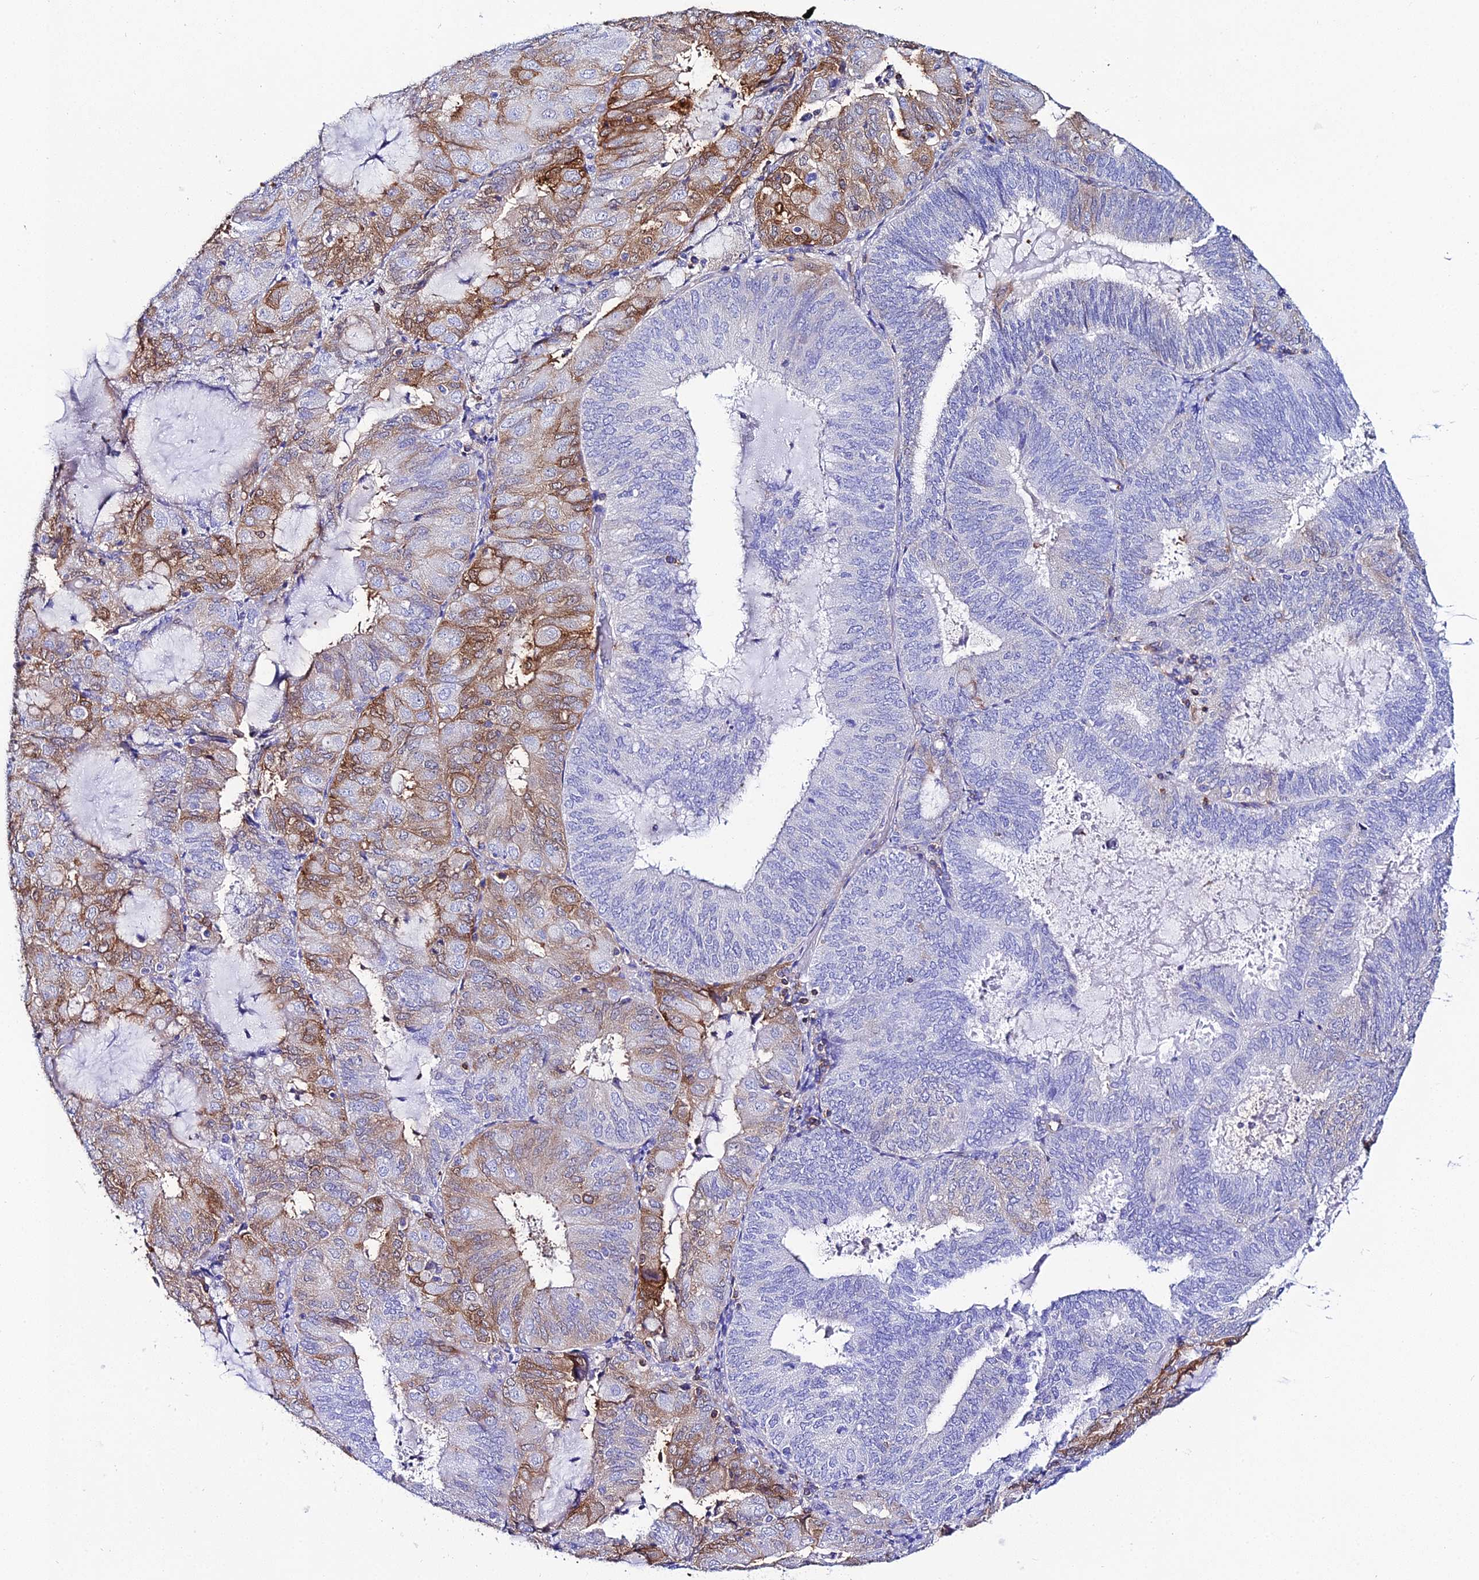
{"staining": {"intensity": "moderate", "quantity": "25%-75%", "location": "cytoplasmic/membranous"}, "tissue": "endometrial cancer", "cell_type": "Tumor cells", "image_type": "cancer", "snomed": [{"axis": "morphology", "description": "Adenocarcinoma, NOS"}, {"axis": "topography", "description": "Endometrium"}], "caption": "Endometrial adenocarcinoma stained for a protein displays moderate cytoplasmic/membranous positivity in tumor cells. The protein is shown in brown color, while the nuclei are stained blue.", "gene": "S100A16", "patient": {"sex": "female", "age": 81}}